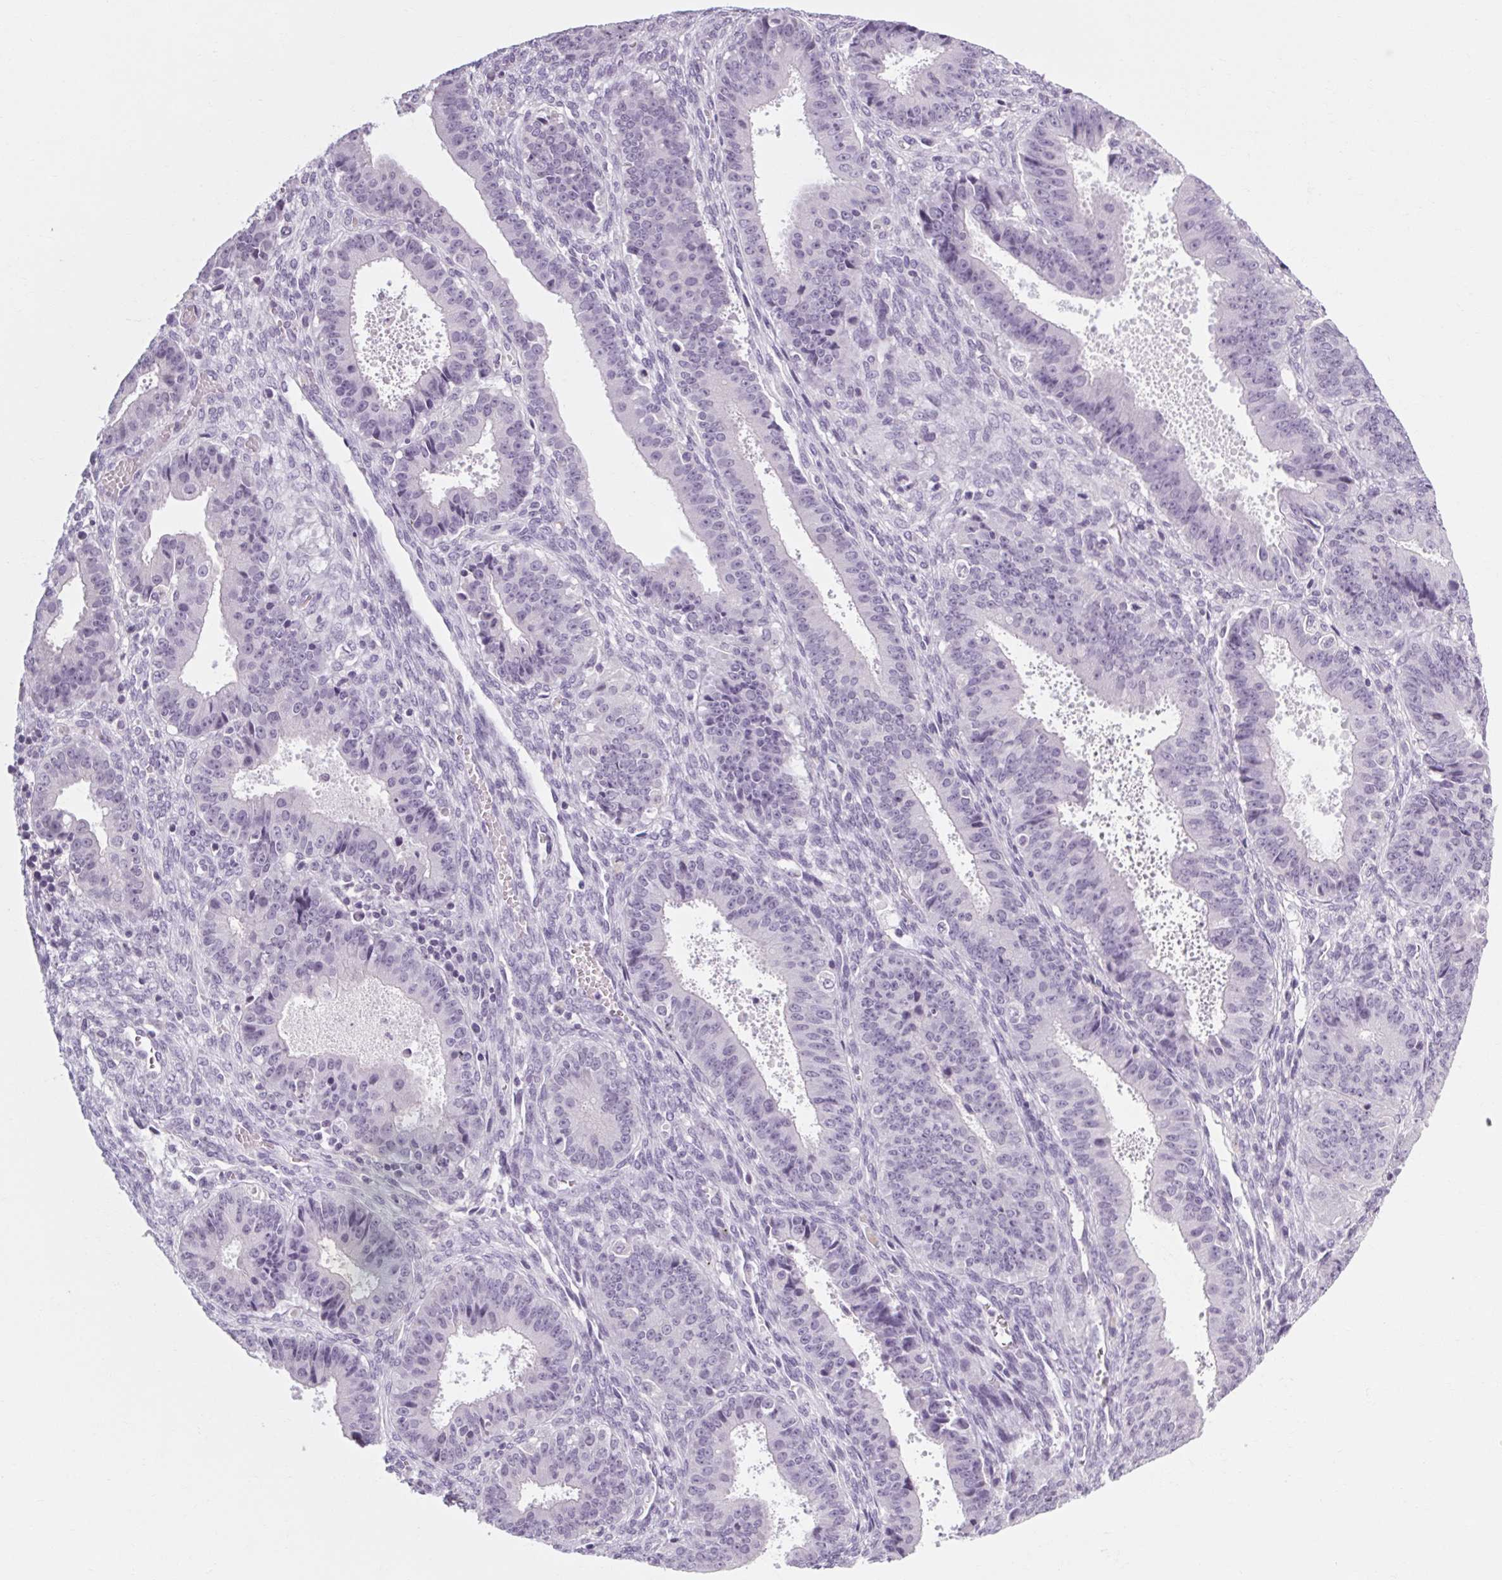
{"staining": {"intensity": "negative", "quantity": "none", "location": "none"}, "tissue": "ovarian cancer", "cell_type": "Tumor cells", "image_type": "cancer", "snomed": [{"axis": "morphology", "description": "Carcinoma, endometroid"}, {"axis": "topography", "description": "Ovary"}], "caption": "Tumor cells show no significant protein positivity in ovarian cancer (endometroid carcinoma).", "gene": "POMC", "patient": {"sex": "female", "age": 42}}